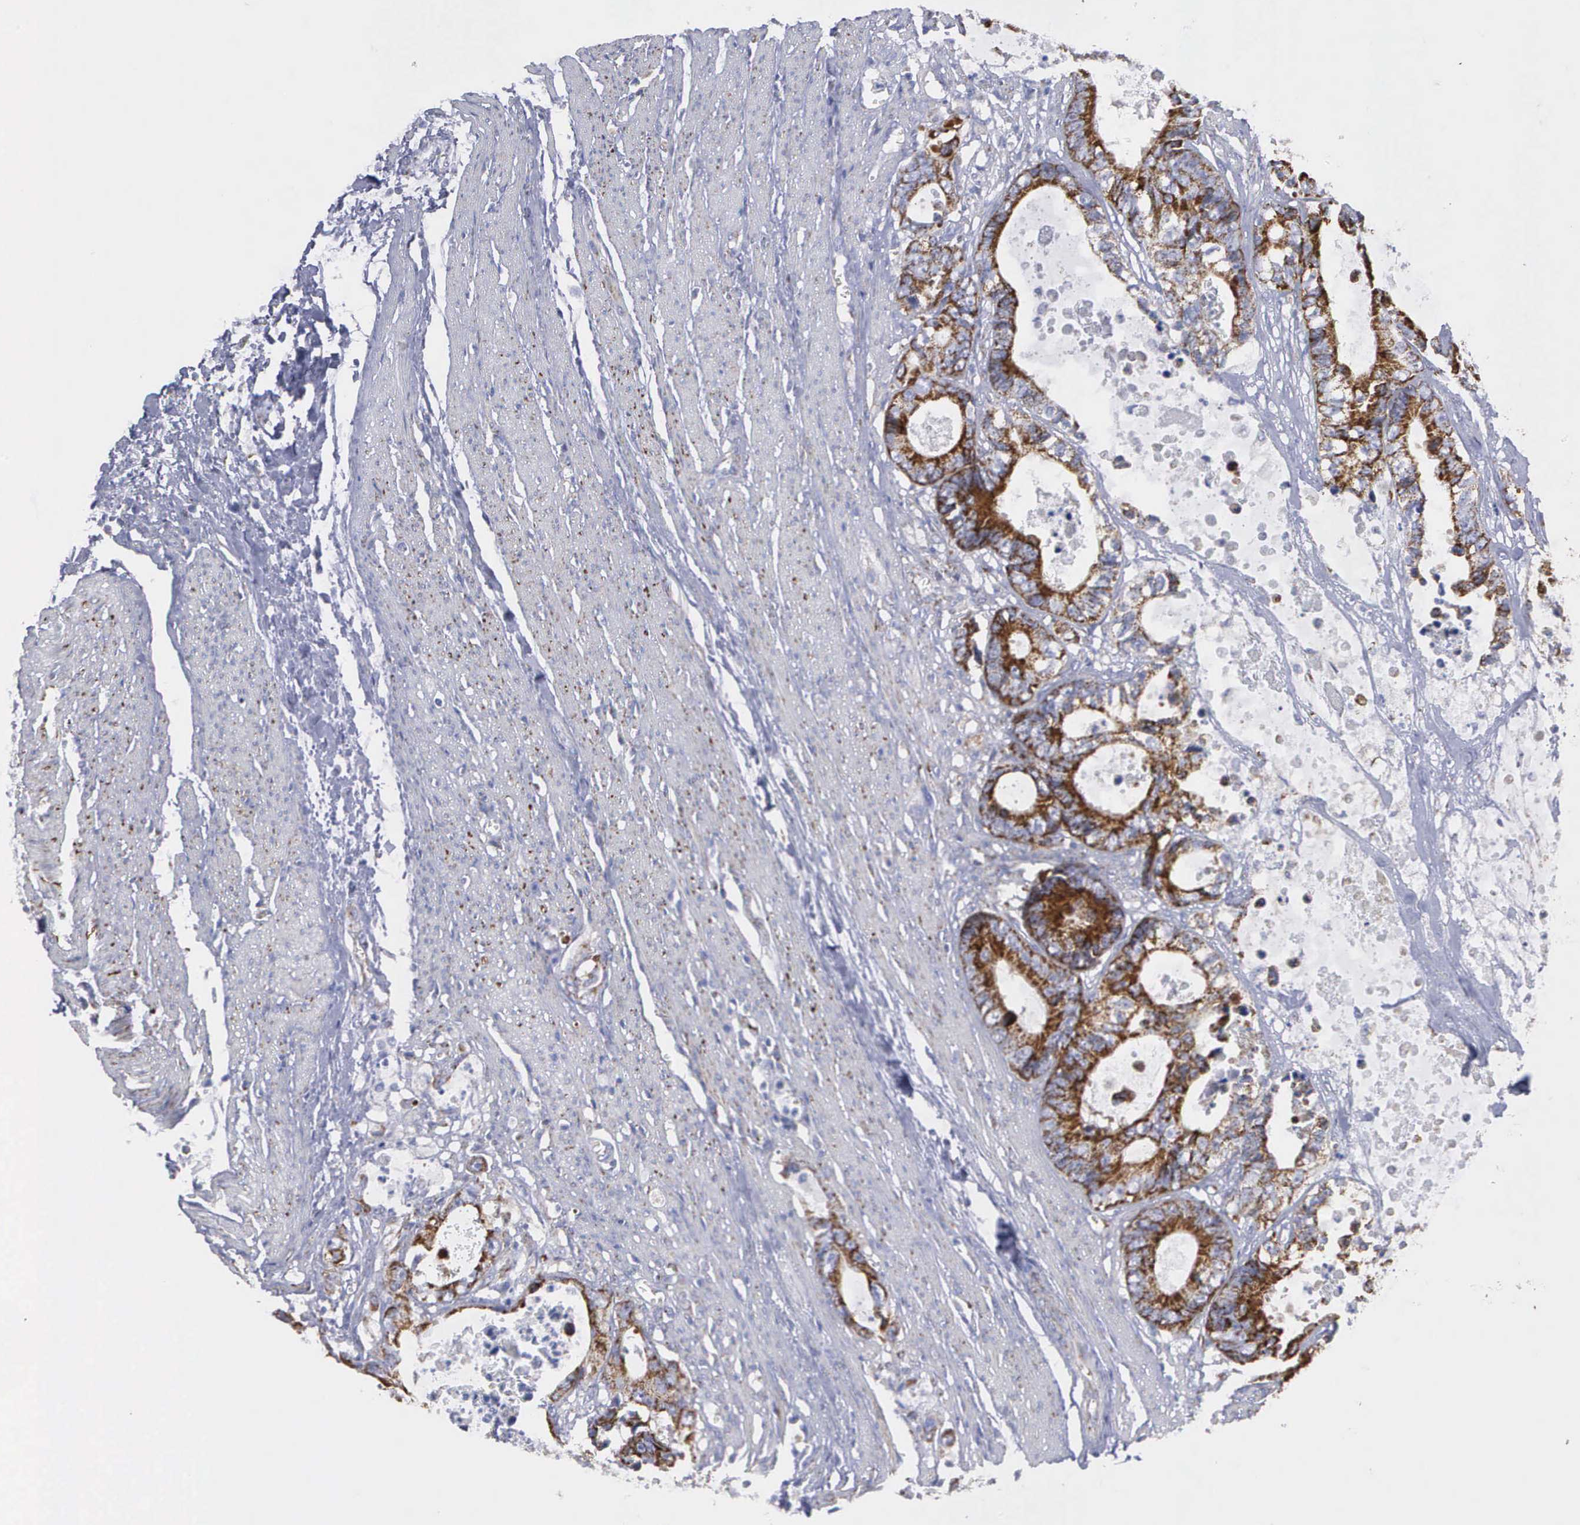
{"staining": {"intensity": "strong", "quantity": ">75%", "location": "cytoplasmic/membranous"}, "tissue": "colorectal cancer", "cell_type": "Tumor cells", "image_type": "cancer", "snomed": [{"axis": "morphology", "description": "Adenocarcinoma, NOS"}, {"axis": "topography", "description": "Rectum"}], "caption": "A high amount of strong cytoplasmic/membranous staining is appreciated in about >75% of tumor cells in colorectal cancer tissue.", "gene": "APOOL", "patient": {"sex": "female", "age": 98}}